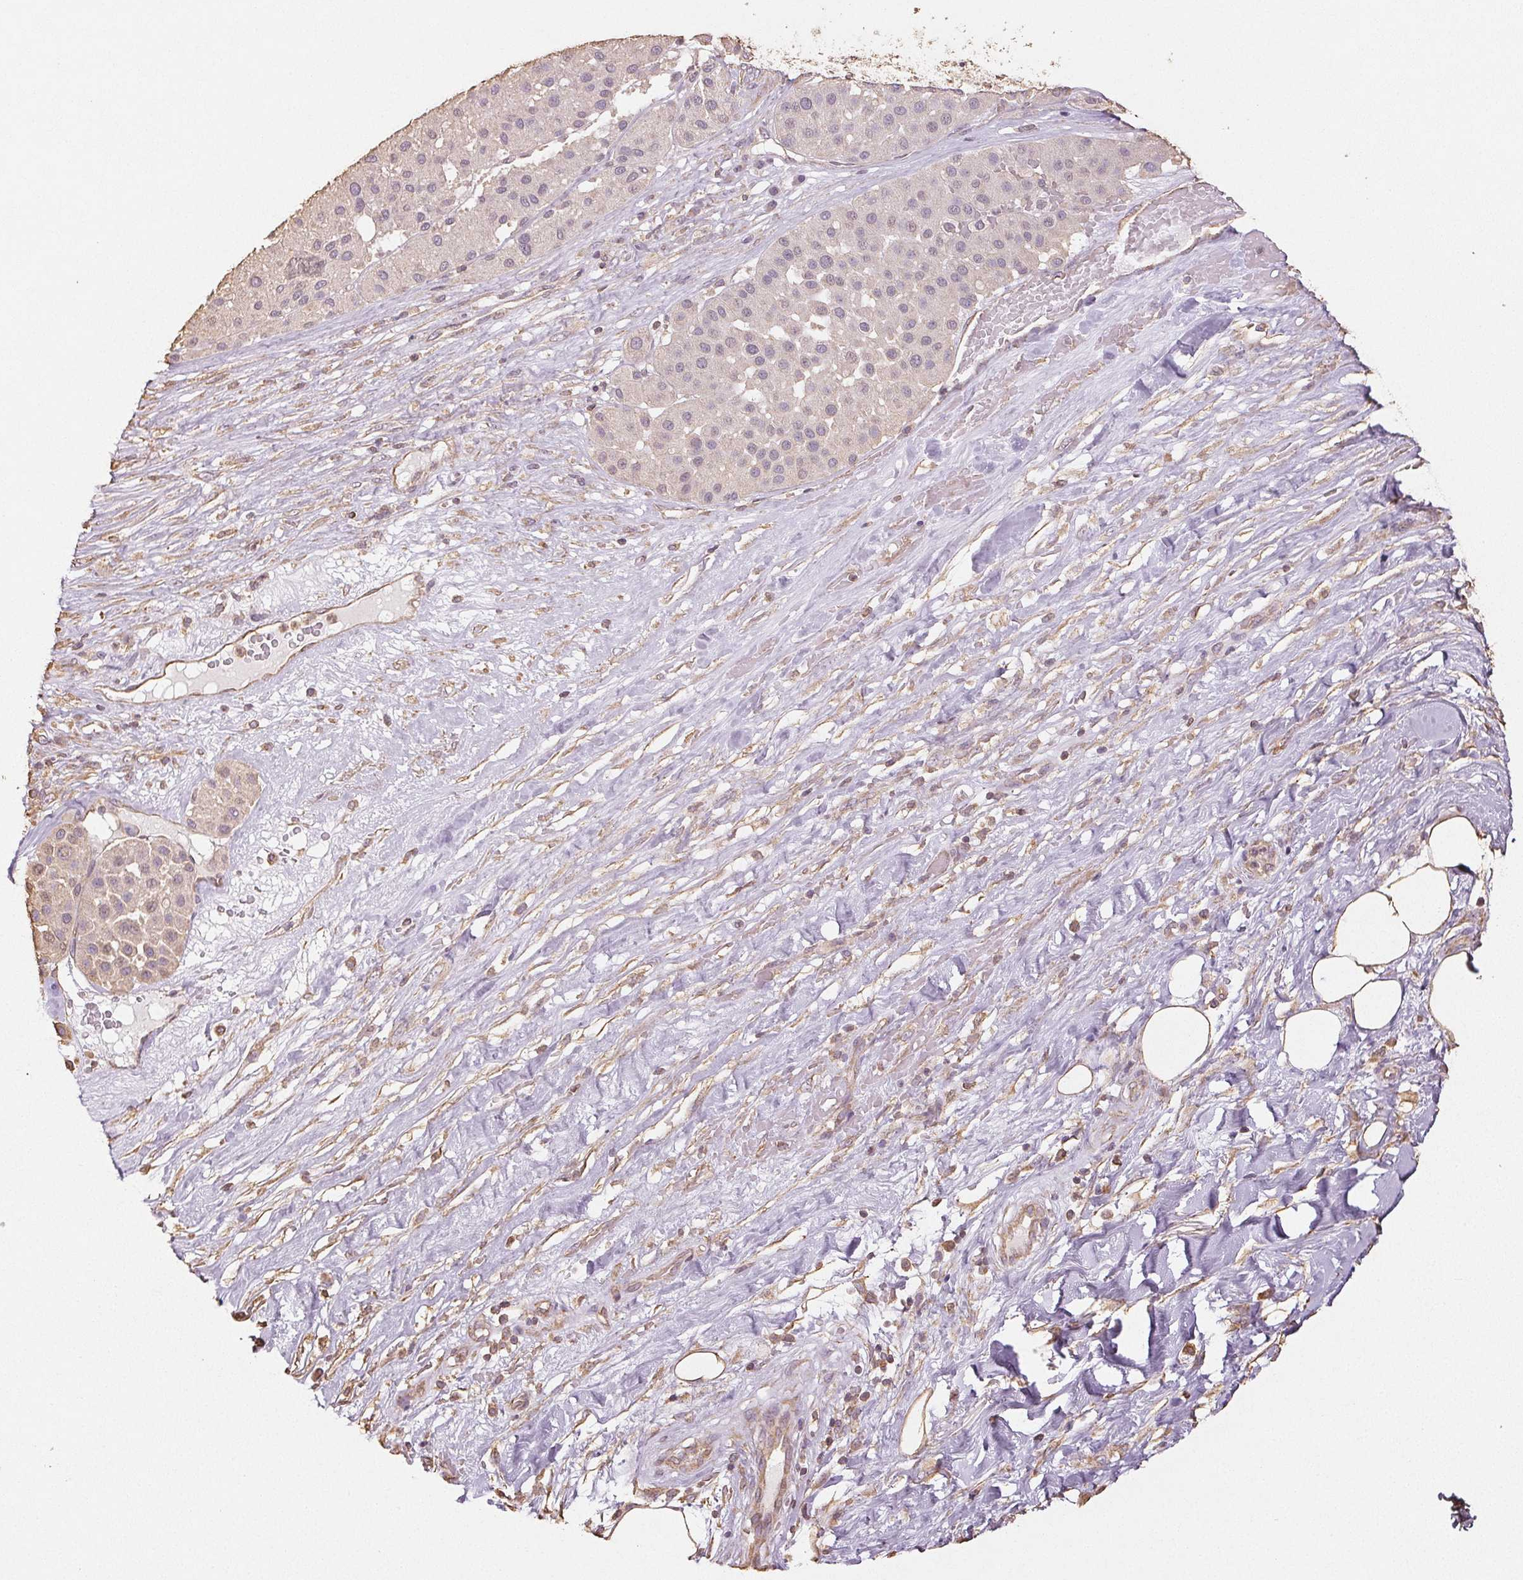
{"staining": {"intensity": "negative", "quantity": "none", "location": "none"}, "tissue": "melanoma", "cell_type": "Tumor cells", "image_type": "cancer", "snomed": [{"axis": "morphology", "description": "Malignant melanoma, Metastatic site"}, {"axis": "topography", "description": "Smooth muscle"}], "caption": "Tumor cells show no significant protein positivity in malignant melanoma (metastatic site).", "gene": "COL7A1", "patient": {"sex": "male", "age": 41}}